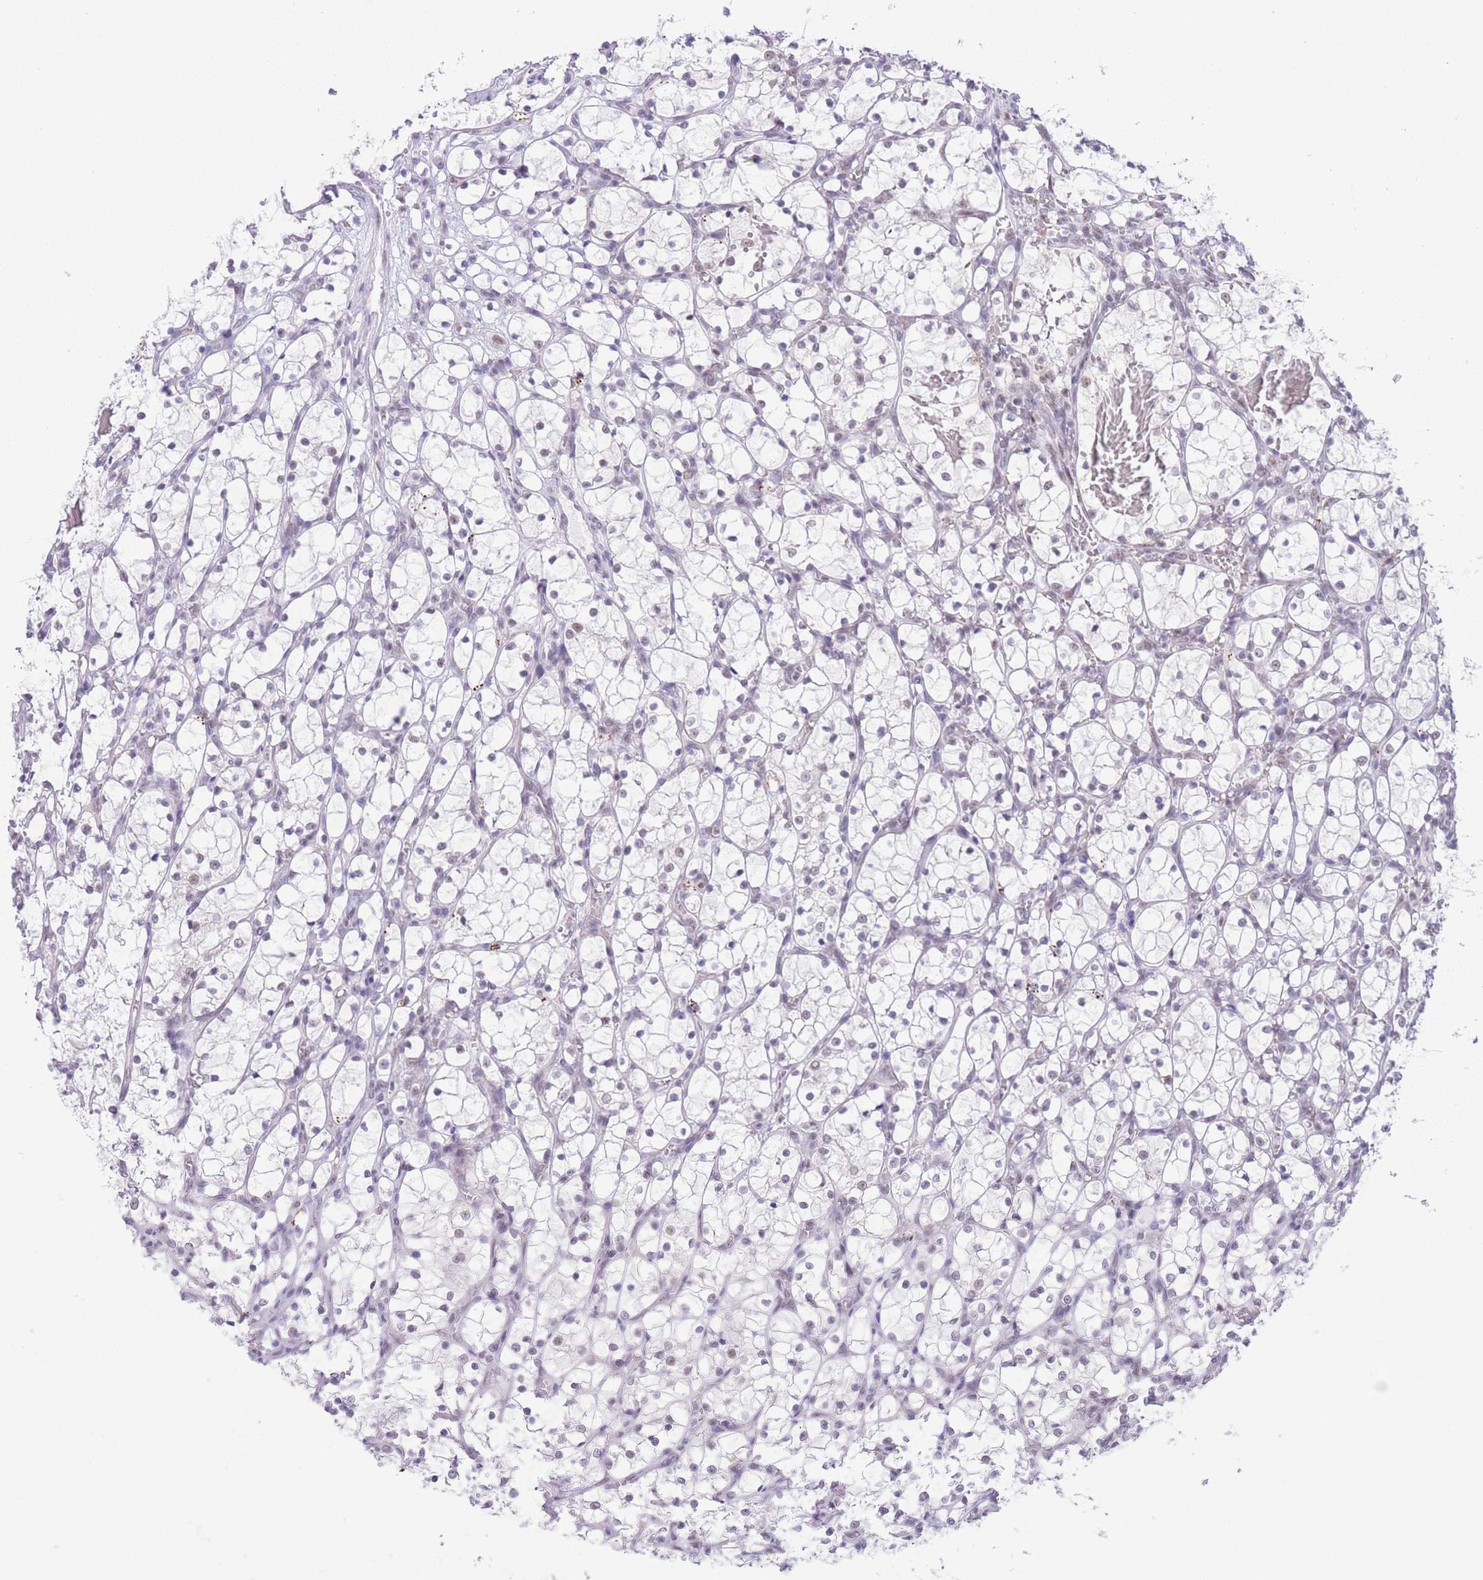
{"staining": {"intensity": "negative", "quantity": "none", "location": "none"}, "tissue": "renal cancer", "cell_type": "Tumor cells", "image_type": "cancer", "snomed": [{"axis": "morphology", "description": "Adenocarcinoma, NOS"}, {"axis": "topography", "description": "Kidney"}], "caption": "A high-resolution image shows immunohistochemistry staining of adenocarcinoma (renal), which shows no significant positivity in tumor cells.", "gene": "CYP2B6", "patient": {"sex": "female", "age": 69}}